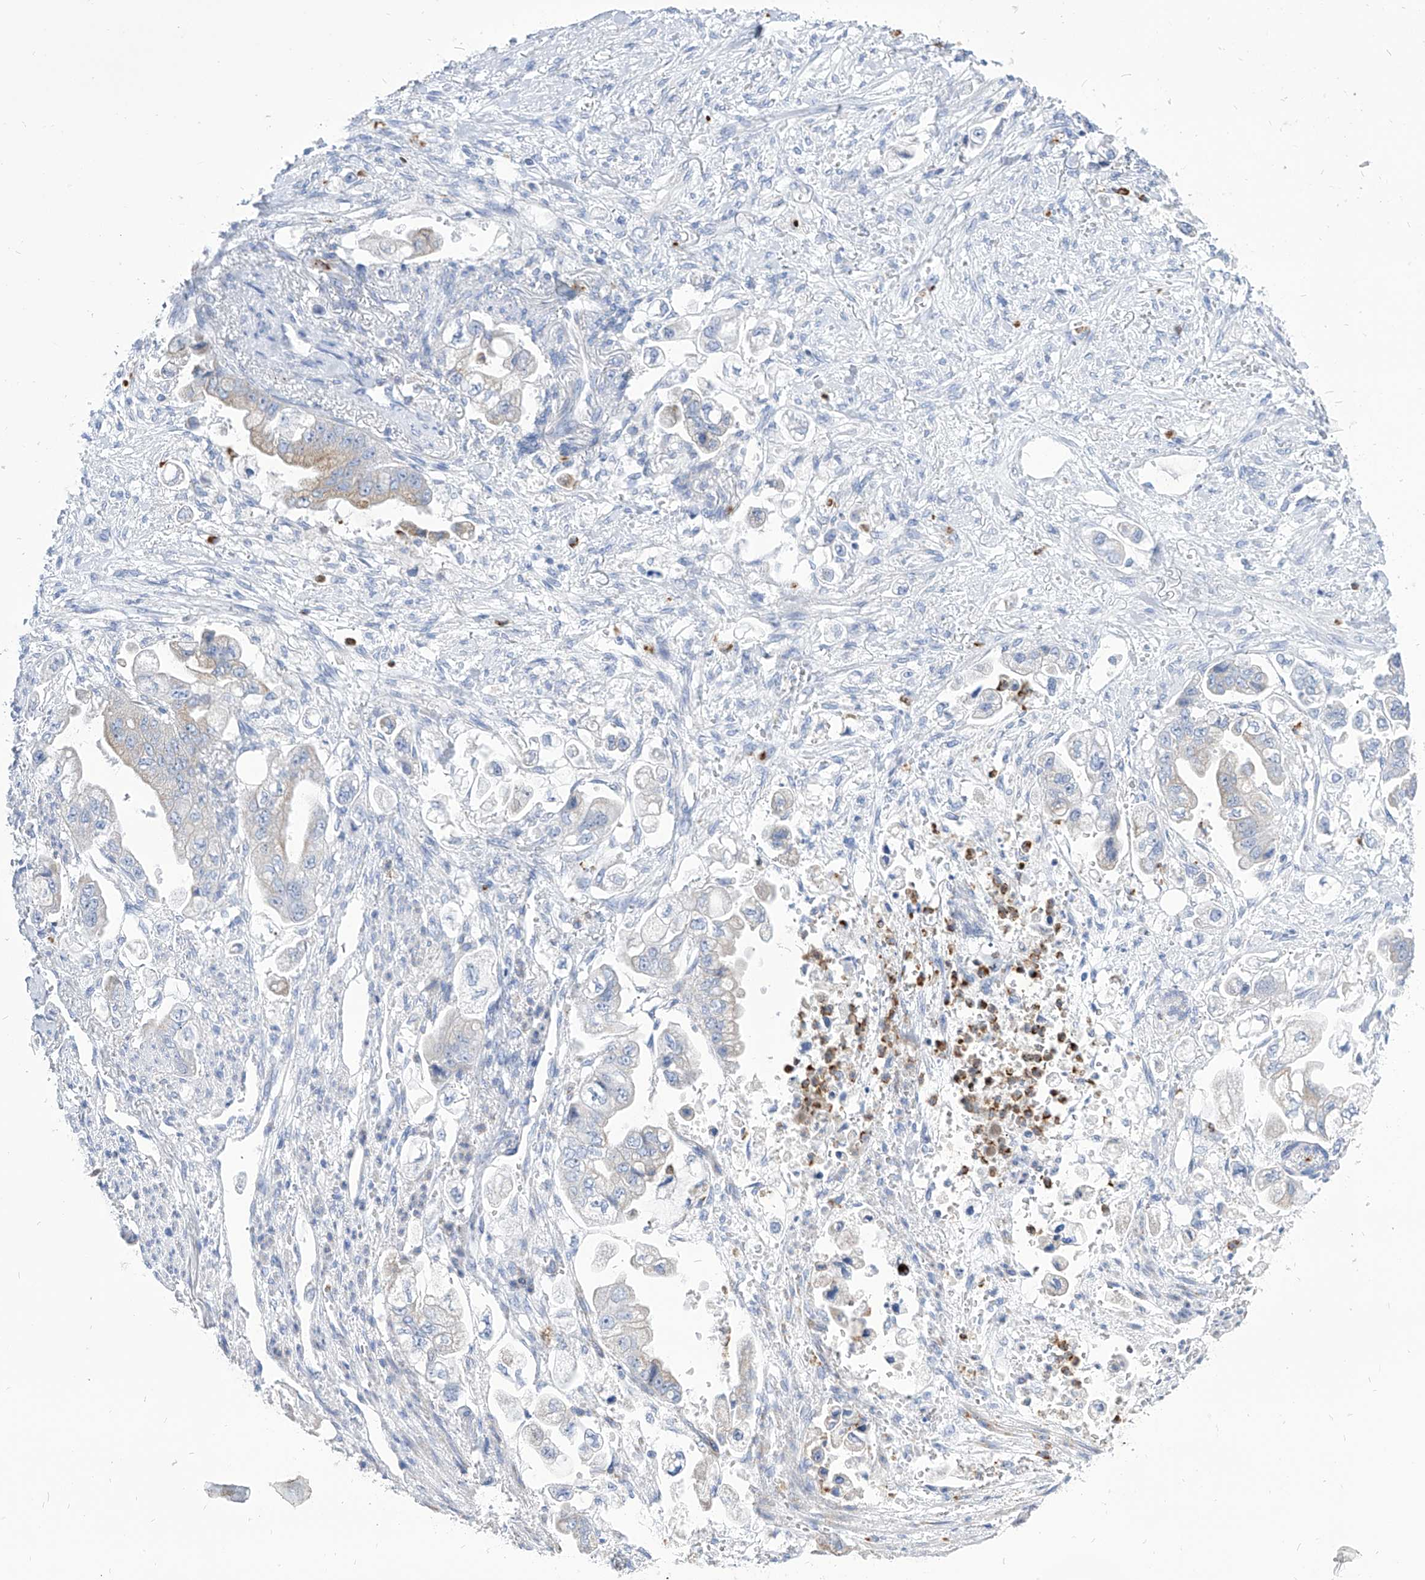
{"staining": {"intensity": "negative", "quantity": "none", "location": "none"}, "tissue": "stomach cancer", "cell_type": "Tumor cells", "image_type": "cancer", "snomed": [{"axis": "morphology", "description": "Adenocarcinoma, NOS"}, {"axis": "topography", "description": "Stomach"}], "caption": "Protein analysis of adenocarcinoma (stomach) displays no significant expression in tumor cells.", "gene": "COQ3", "patient": {"sex": "male", "age": 62}}